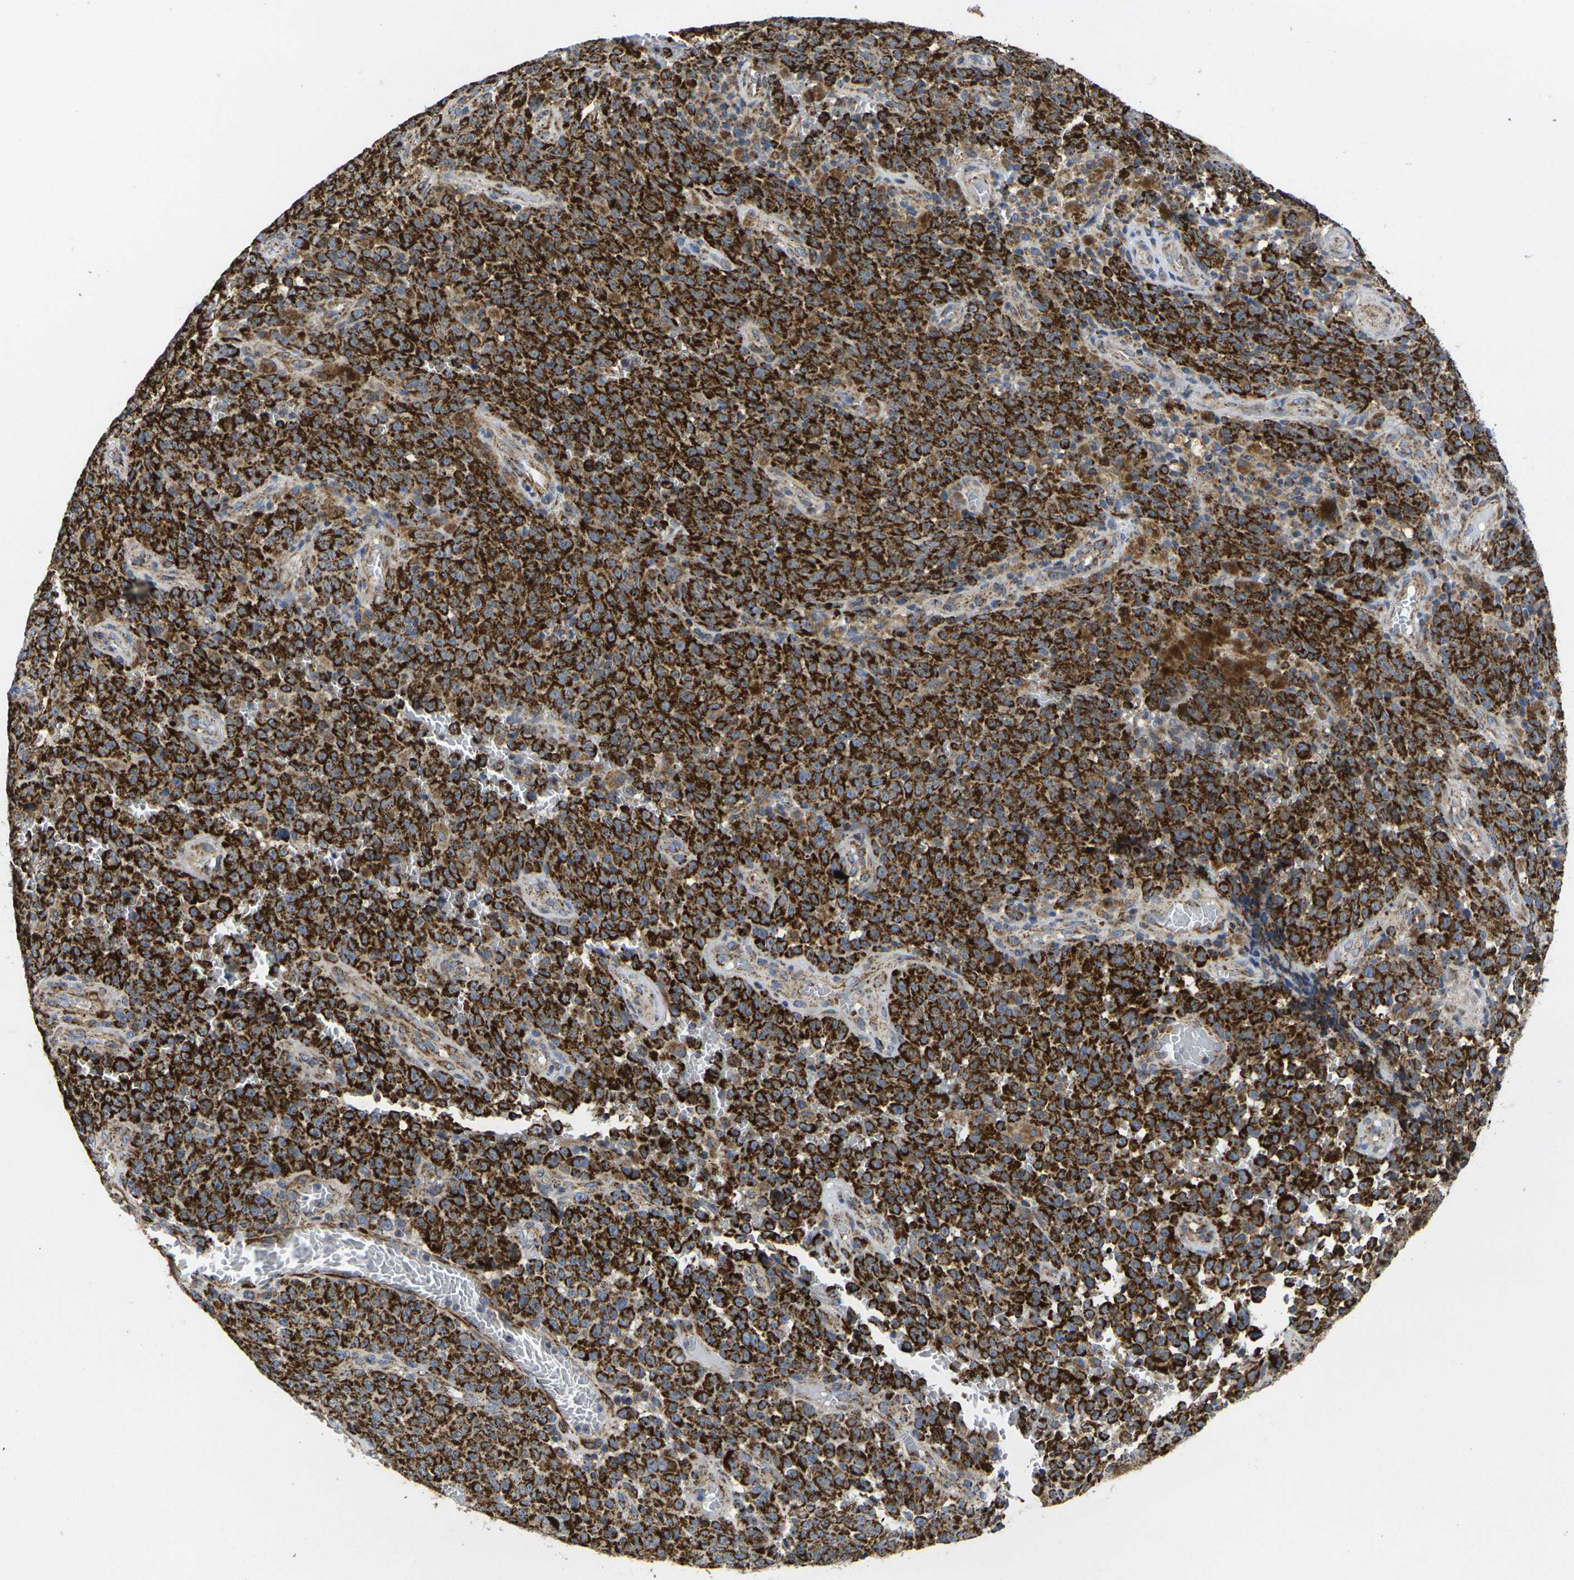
{"staining": {"intensity": "strong", "quantity": ">75%", "location": "cytoplasmic/membranous"}, "tissue": "melanoma", "cell_type": "Tumor cells", "image_type": "cancer", "snomed": [{"axis": "morphology", "description": "Malignant melanoma, NOS"}, {"axis": "topography", "description": "Skin"}], "caption": "Melanoma stained with a brown dye demonstrates strong cytoplasmic/membranous positive positivity in approximately >75% of tumor cells.", "gene": "P2RY11", "patient": {"sex": "female", "age": 82}}